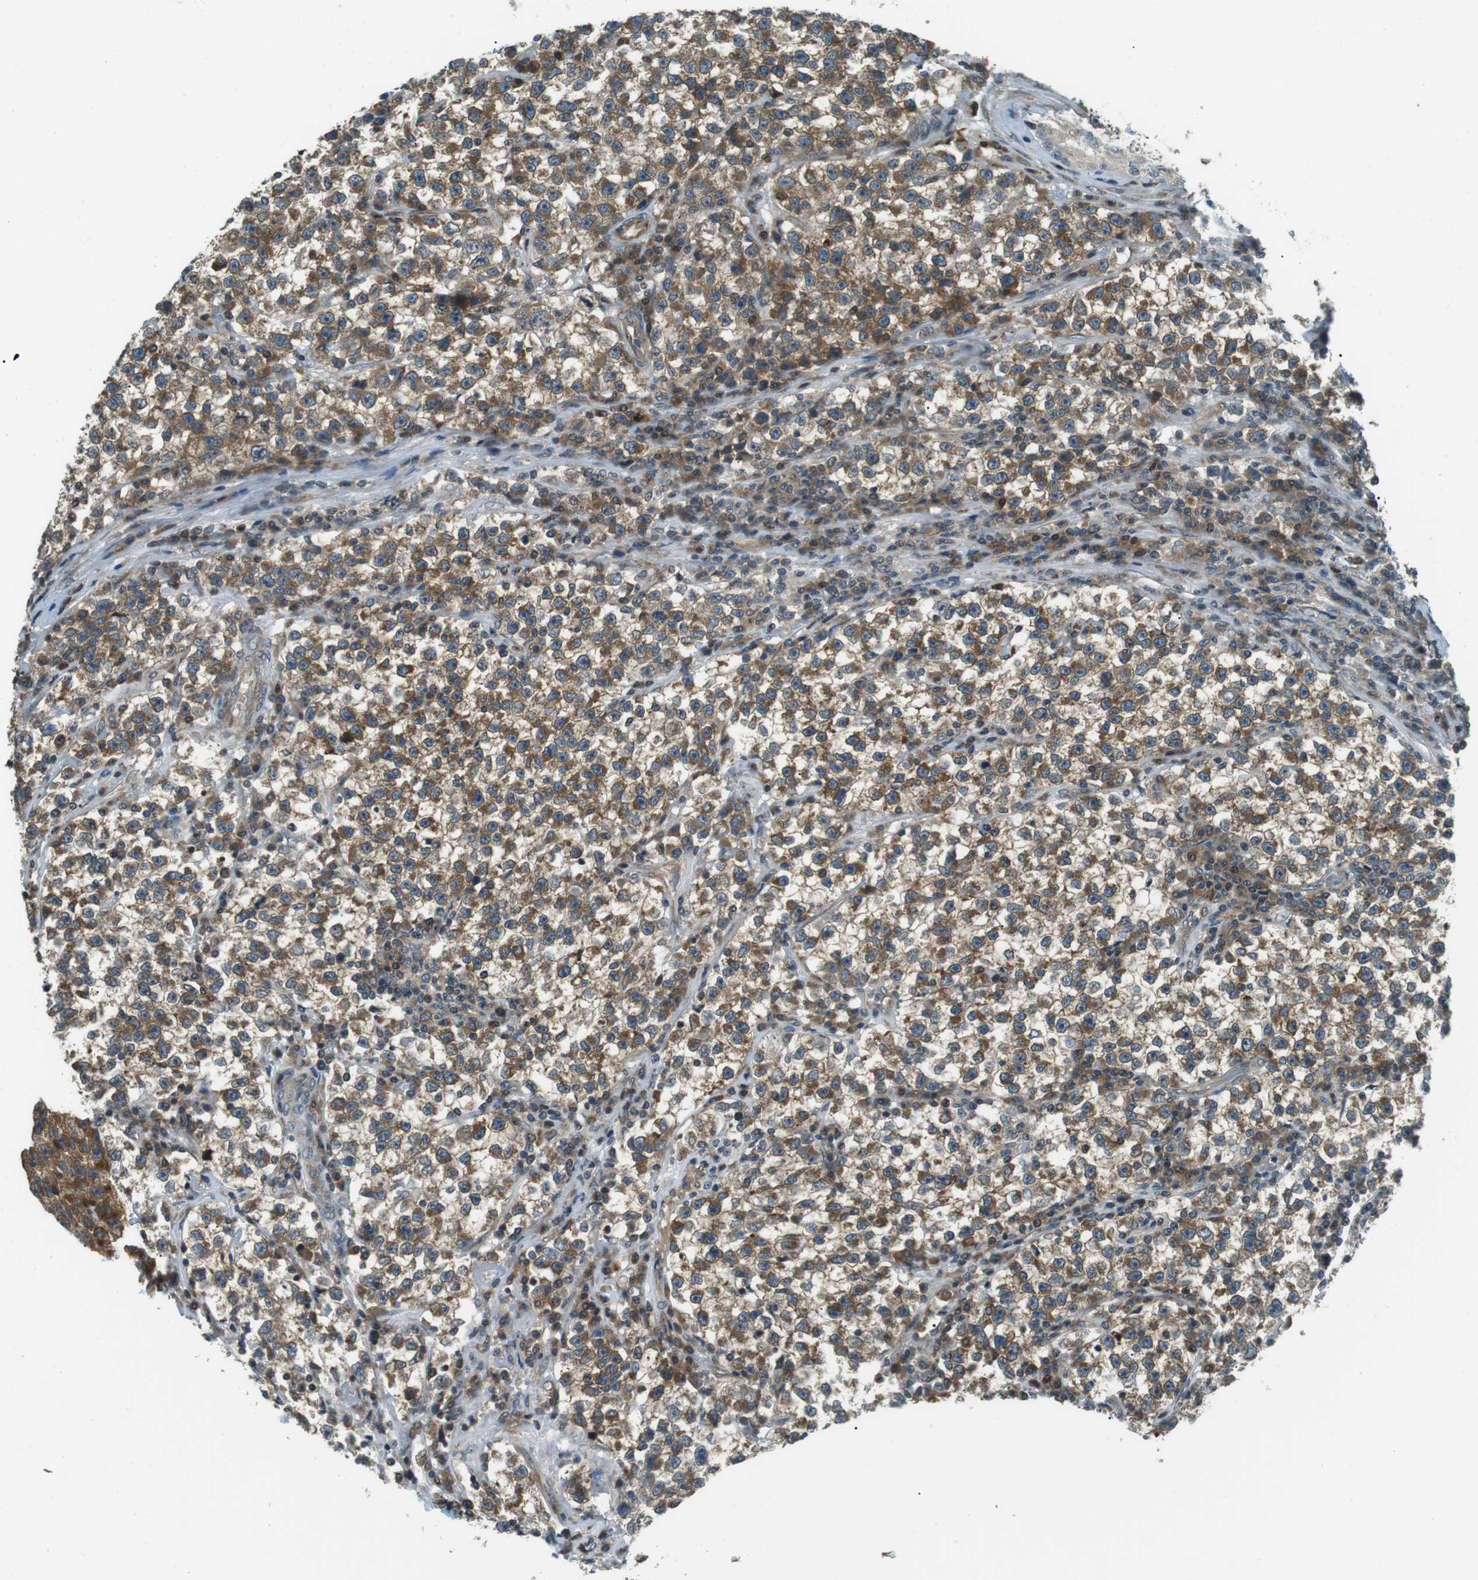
{"staining": {"intensity": "moderate", "quantity": ">75%", "location": "cytoplasmic/membranous"}, "tissue": "testis cancer", "cell_type": "Tumor cells", "image_type": "cancer", "snomed": [{"axis": "morphology", "description": "Seminoma, NOS"}, {"axis": "topography", "description": "Testis"}], "caption": "A medium amount of moderate cytoplasmic/membranous staining is present in about >75% of tumor cells in testis cancer tissue.", "gene": "TMEM74", "patient": {"sex": "male", "age": 22}}